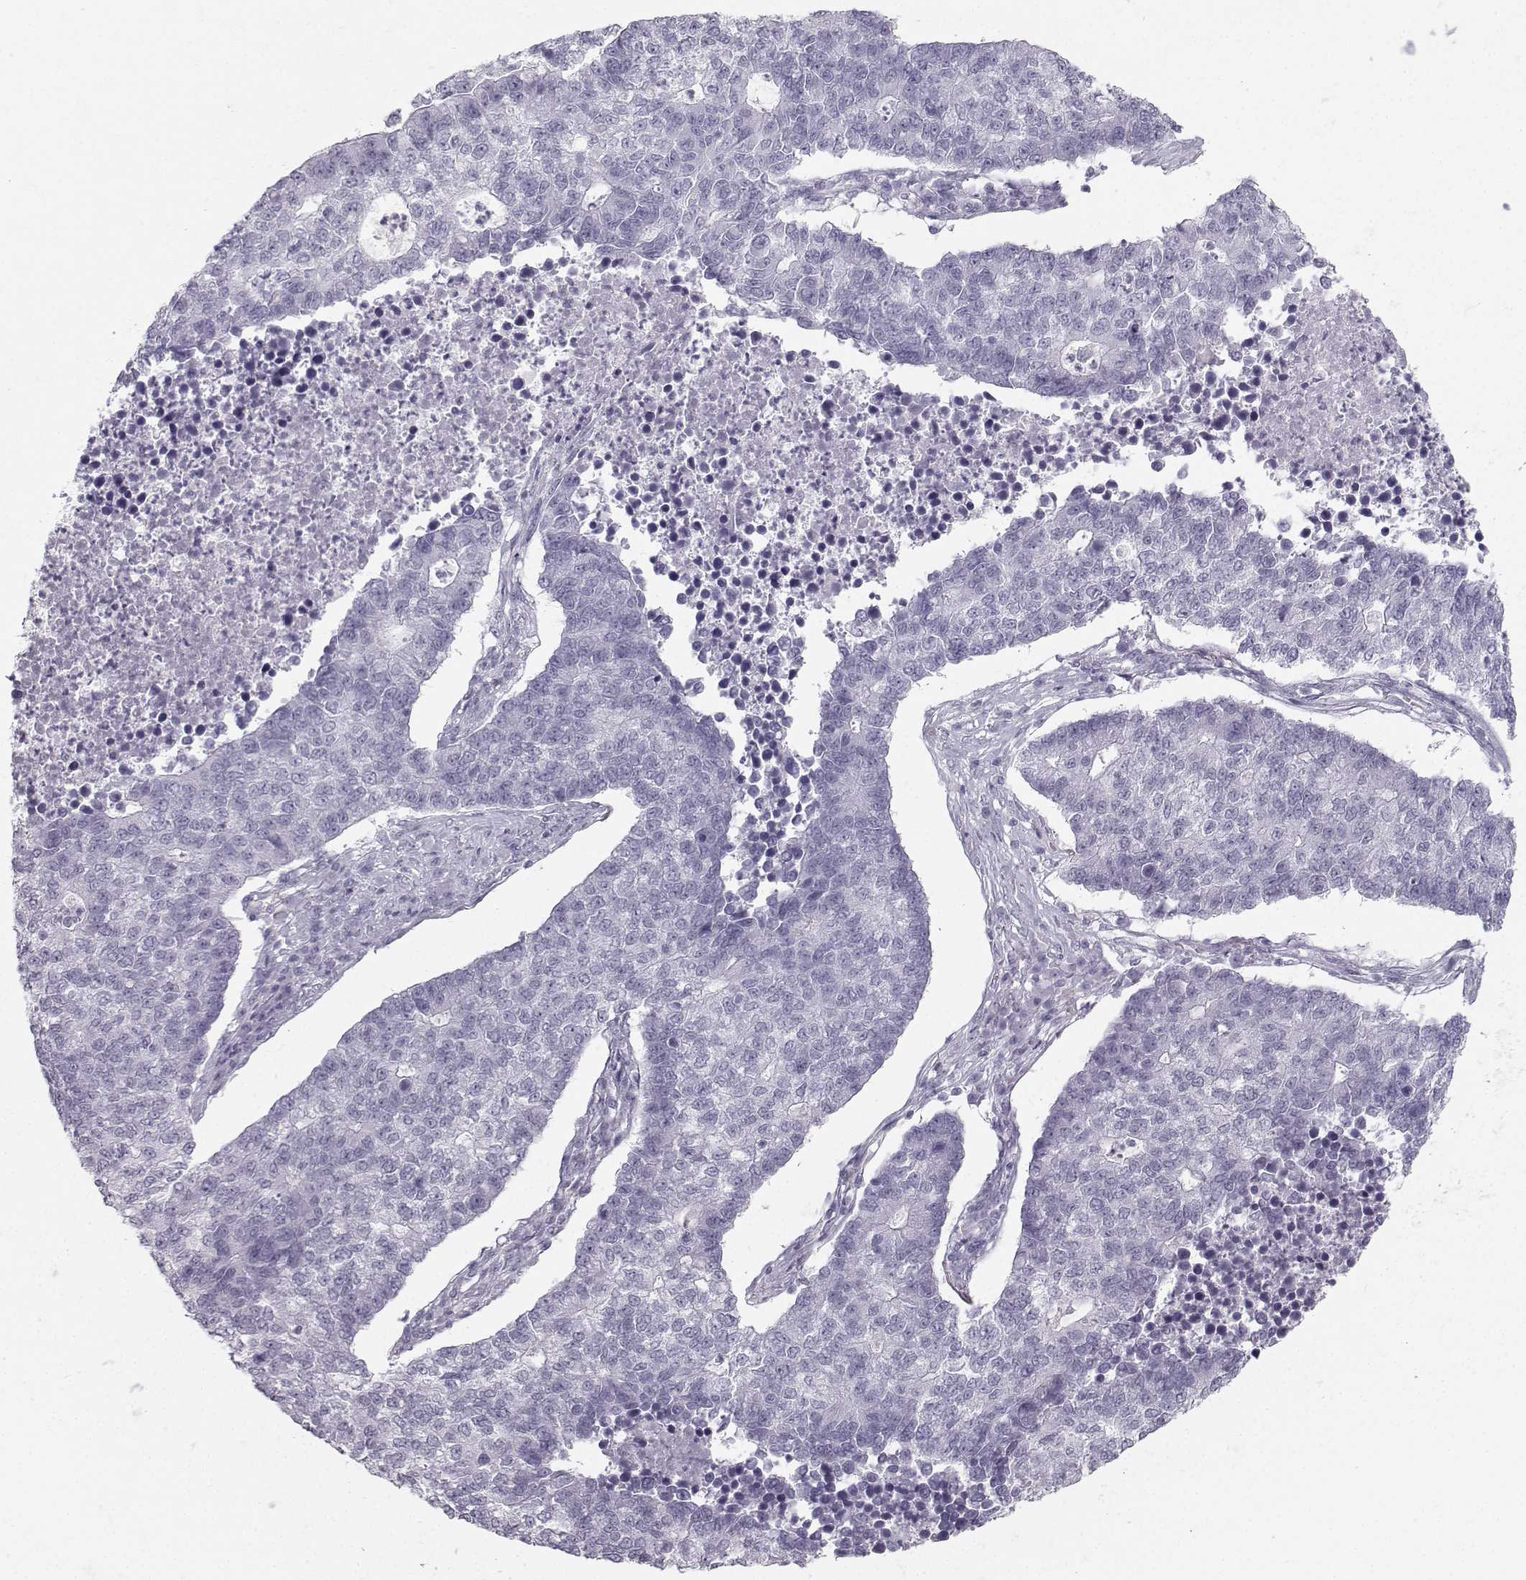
{"staining": {"intensity": "negative", "quantity": "none", "location": "none"}, "tissue": "lung cancer", "cell_type": "Tumor cells", "image_type": "cancer", "snomed": [{"axis": "morphology", "description": "Adenocarcinoma, NOS"}, {"axis": "topography", "description": "Lung"}], "caption": "Lung cancer (adenocarcinoma) stained for a protein using immunohistochemistry displays no staining tumor cells.", "gene": "CASR", "patient": {"sex": "male", "age": 57}}